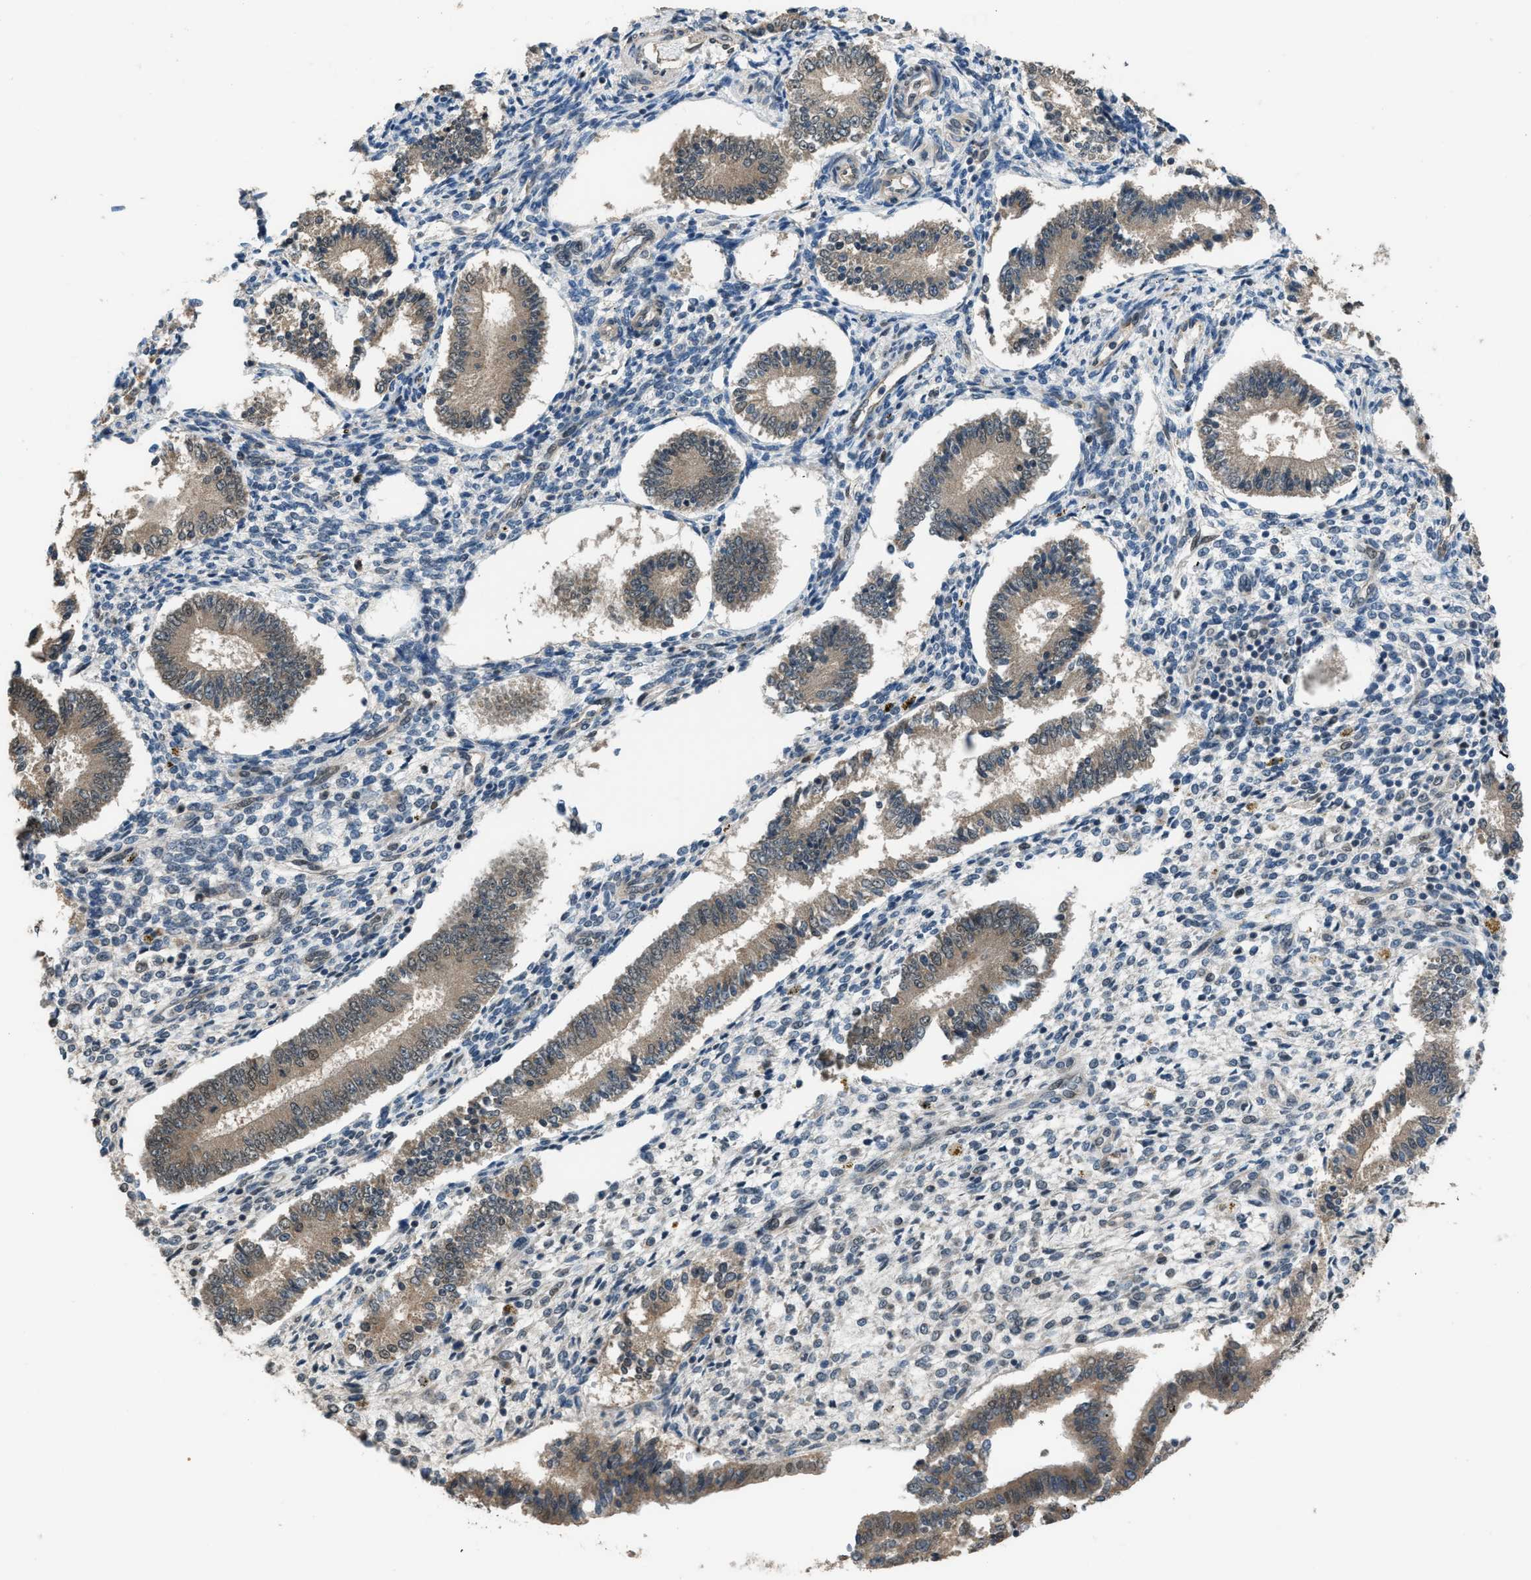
{"staining": {"intensity": "weak", "quantity": "25%-75%", "location": "cytoplasmic/membranous,nuclear"}, "tissue": "endometrium", "cell_type": "Cells in endometrial stroma", "image_type": "normal", "snomed": [{"axis": "morphology", "description": "Normal tissue, NOS"}, {"axis": "topography", "description": "Endometrium"}], "caption": "Immunohistochemical staining of unremarkable human endometrium exhibits low levels of weak cytoplasmic/membranous,nuclear positivity in approximately 25%-75% of cells in endometrial stroma.", "gene": "KPNA6", "patient": {"sex": "female", "age": 42}}